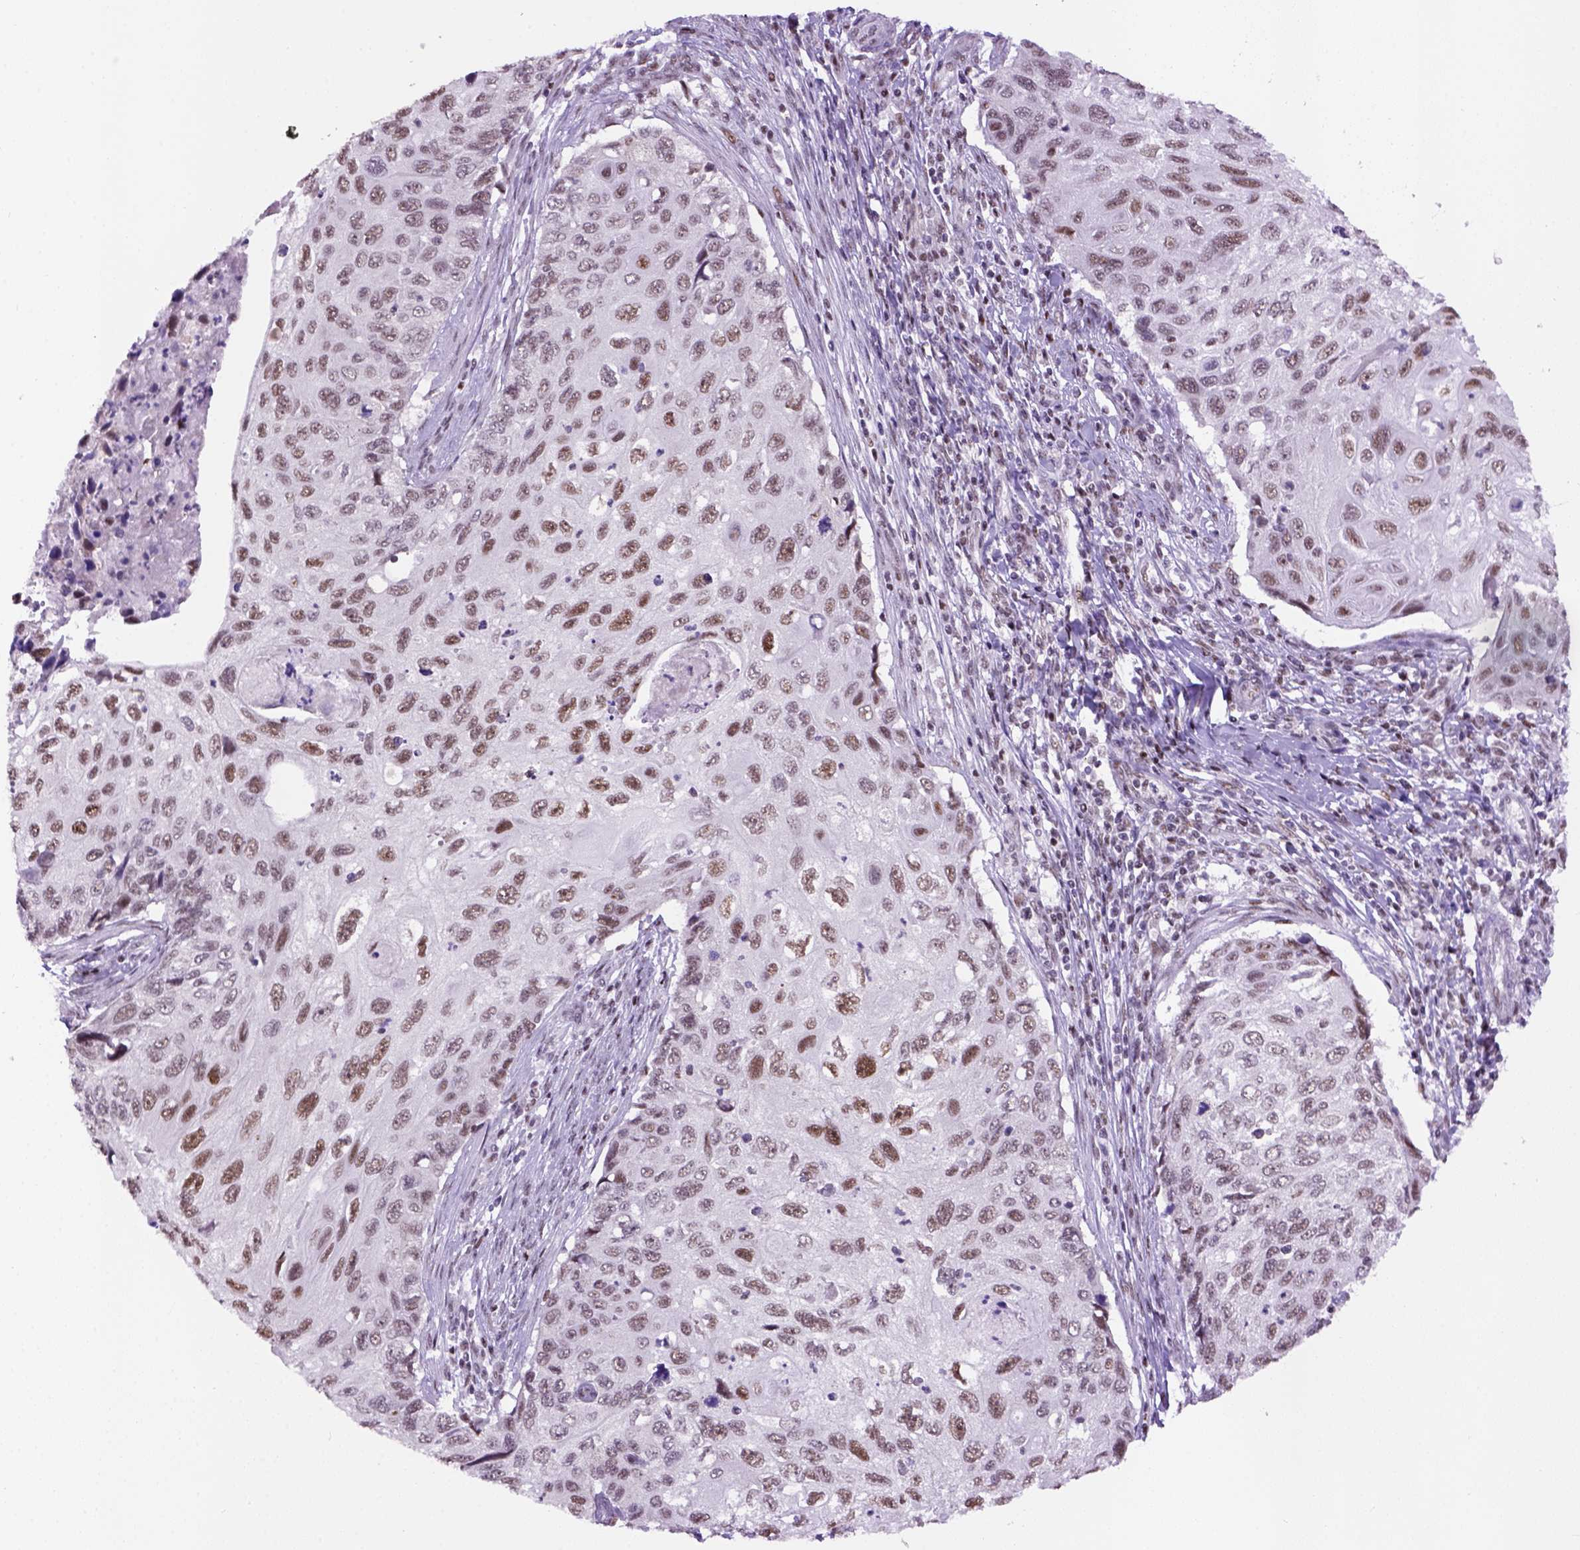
{"staining": {"intensity": "moderate", "quantity": "25%-75%", "location": "nuclear"}, "tissue": "cervical cancer", "cell_type": "Tumor cells", "image_type": "cancer", "snomed": [{"axis": "morphology", "description": "Squamous cell carcinoma, NOS"}, {"axis": "topography", "description": "Cervix"}], "caption": "Brown immunohistochemical staining in cervical squamous cell carcinoma reveals moderate nuclear expression in approximately 25%-75% of tumor cells. (DAB (3,3'-diaminobenzidine) IHC with brightfield microscopy, high magnification).", "gene": "TBPL1", "patient": {"sex": "female", "age": 70}}